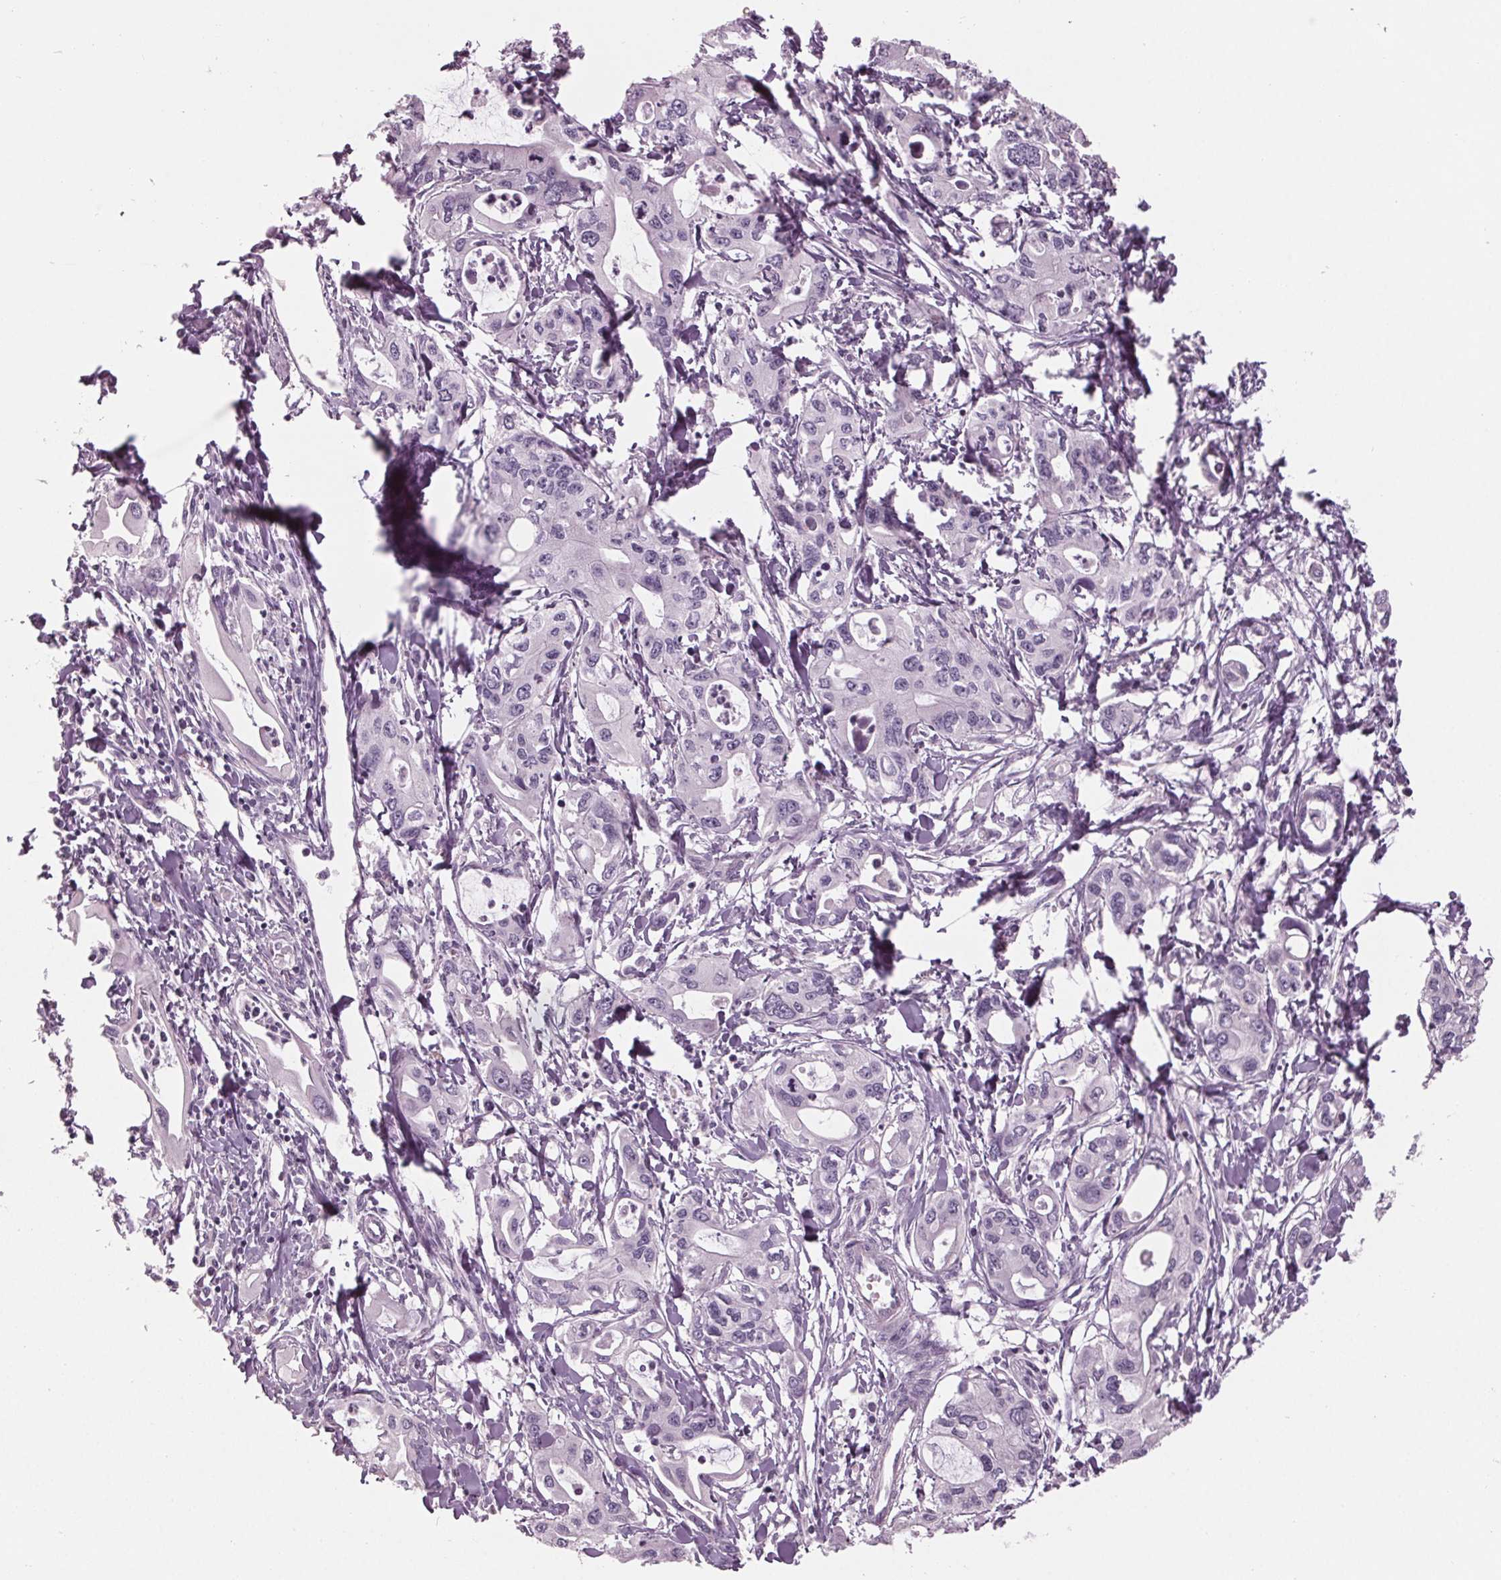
{"staining": {"intensity": "negative", "quantity": "none", "location": "none"}, "tissue": "pancreatic cancer", "cell_type": "Tumor cells", "image_type": "cancer", "snomed": [{"axis": "morphology", "description": "Adenocarcinoma, NOS"}, {"axis": "topography", "description": "Pancreas"}], "caption": "The immunohistochemistry photomicrograph has no significant expression in tumor cells of adenocarcinoma (pancreatic) tissue. The staining is performed using DAB brown chromogen with nuclei counter-stained in using hematoxylin.", "gene": "TNNC2", "patient": {"sex": "male", "age": 60}}